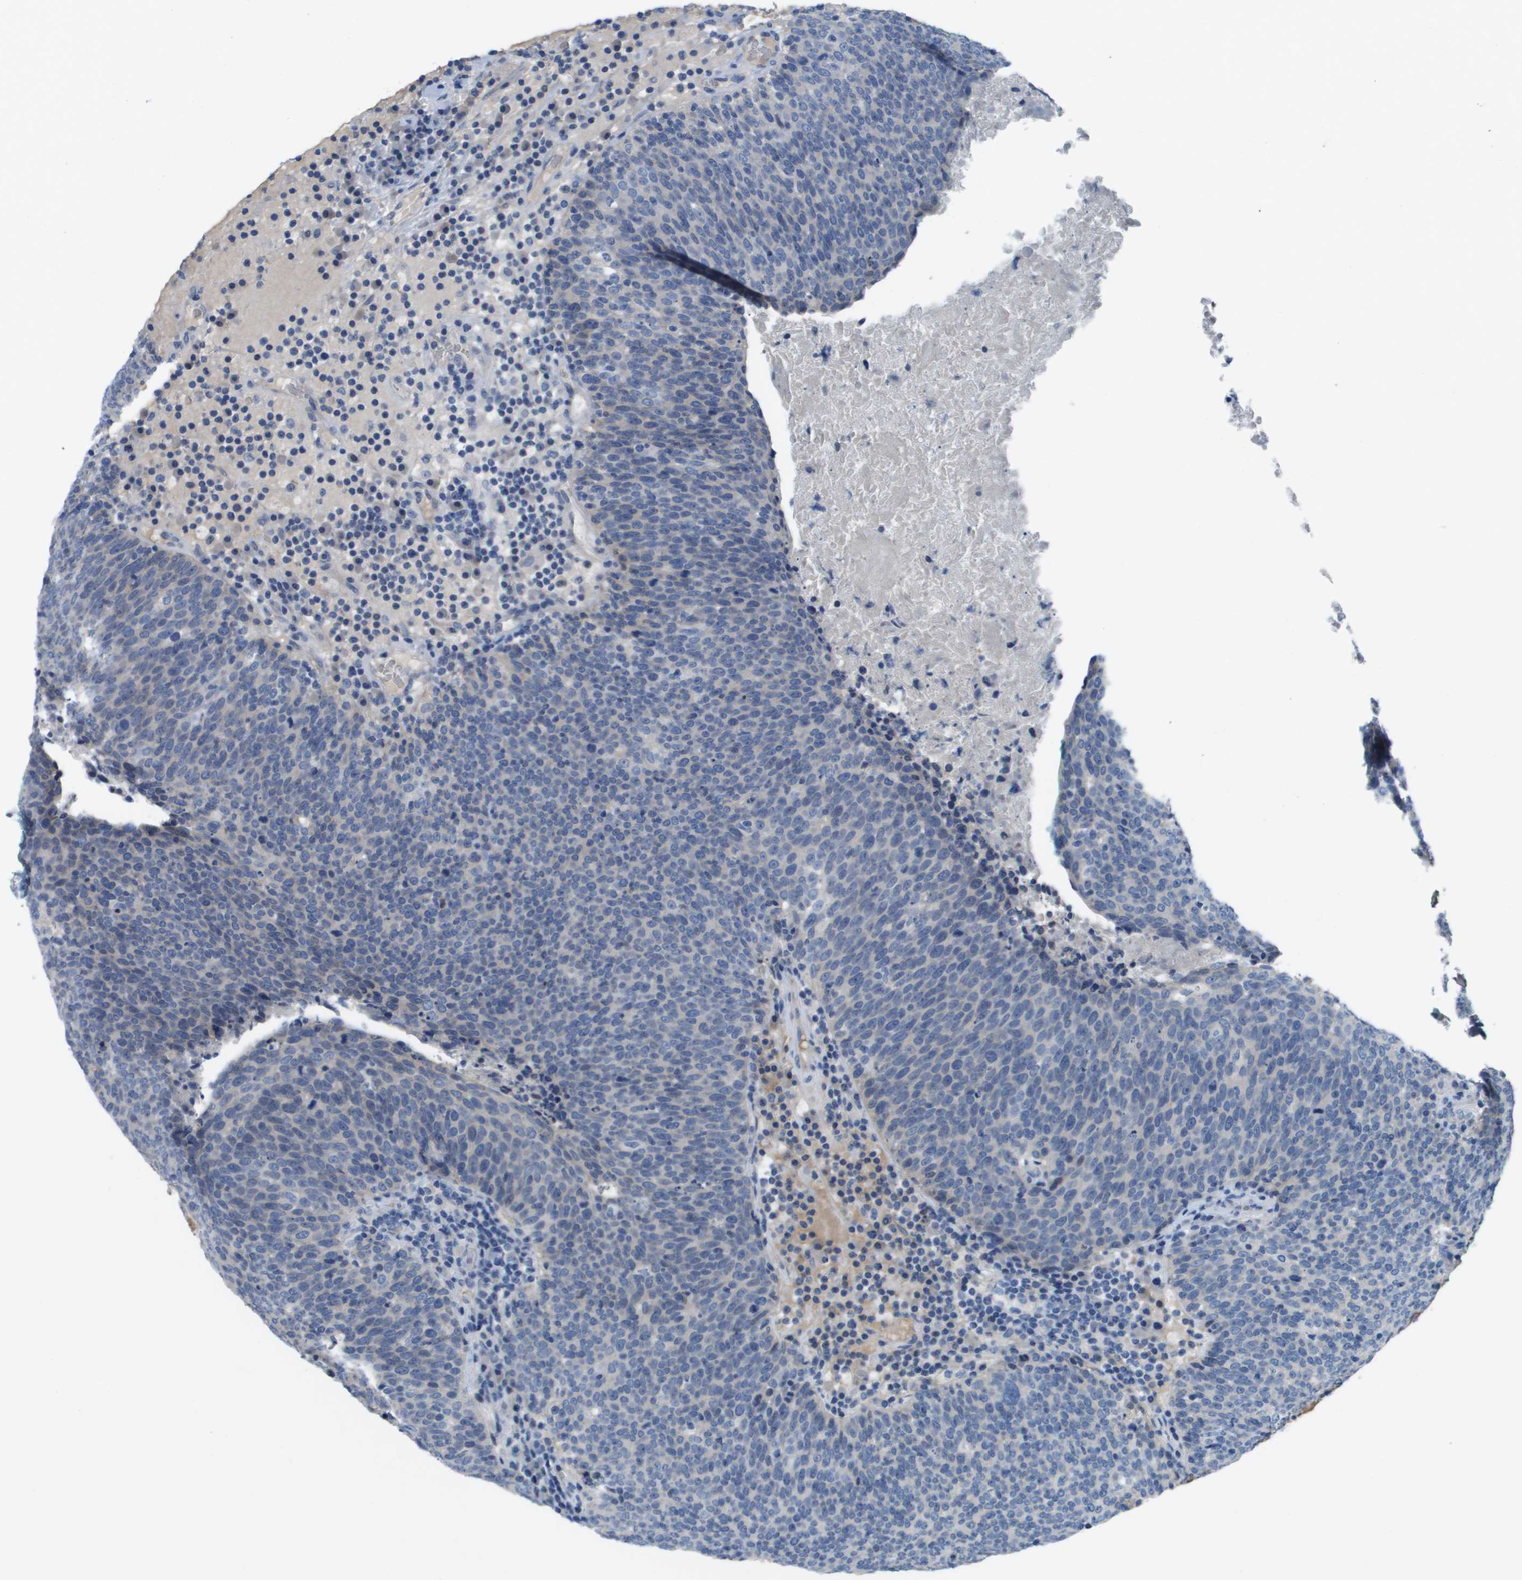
{"staining": {"intensity": "negative", "quantity": "none", "location": "none"}, "tissue": "head and neck cancer", "cell_type": "Tumor cells", "image_type": "cancer", "snomed": [{"axis": "morphology", "description": "Squamous cell carcinoma, NOS"}, {"axis": "morphology", "description": "Squamous cell carcinoma, metastatic, NOS"}, {"axis": "topography", "description": "Lymph node"}, {"axis": "topography", "description": "Head-Neck"}], "caption": "Histopathology image shows no significant protein staining in tumor cells of metastatic squamous cell carcinoma (head and neck).", "gene": "NCS1", "patient": {"sex": "male", "age": 62}}